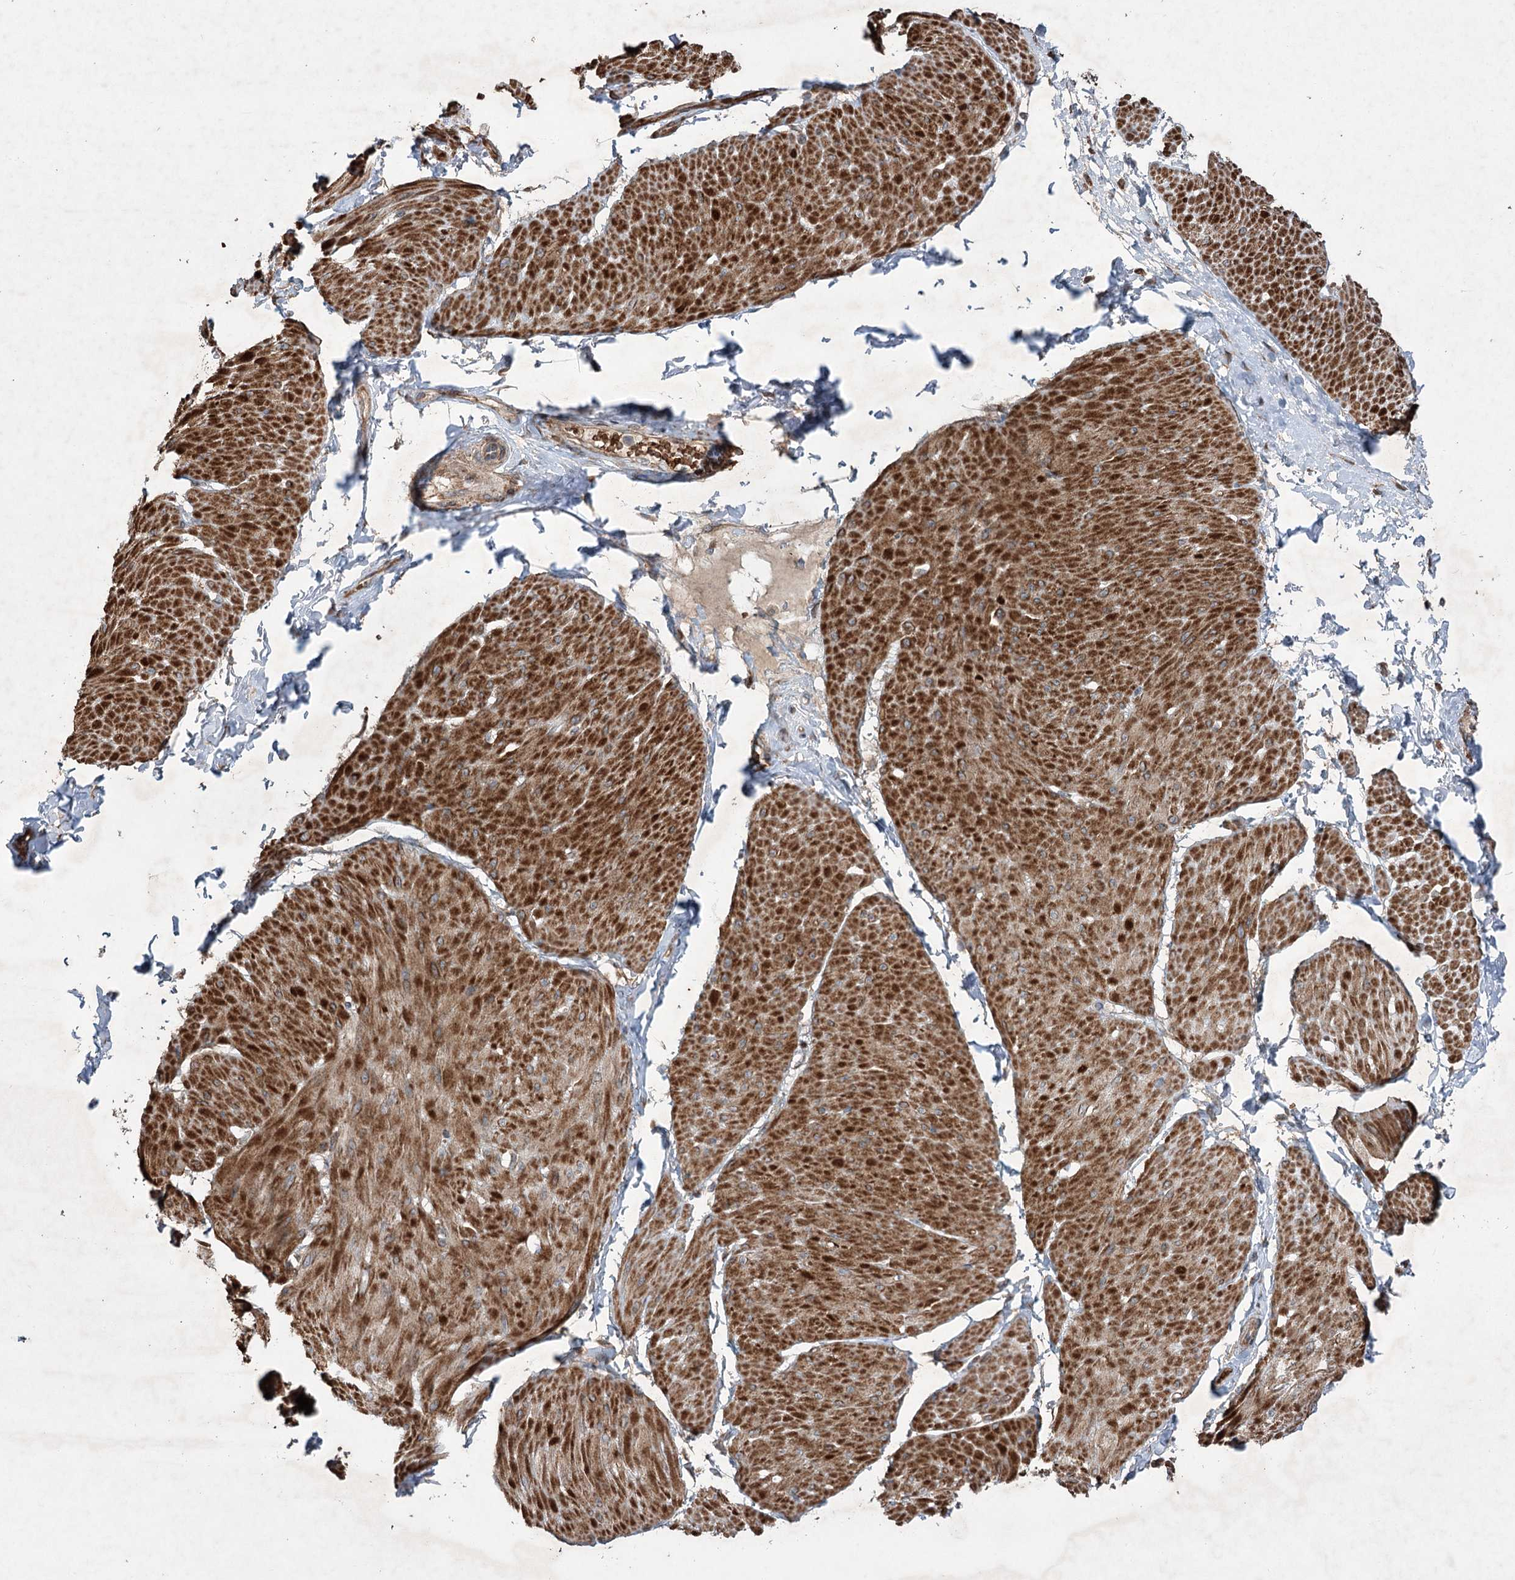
{"staining": {"intensity": "moderate", "quantity": ">75%", "location": "cytoplasmic/membranous"}, "tissue": "smooth muscle", "cell_type": "Smooth muscle cells", "image_type": "normal", "snomed": [{"axis": "morphology", "description": "Urothelial carcinoma, High grade"}, {"axis": "topography", "description": "Urinary bladder"}], "caption": "This image demonstrates immunohistochemistry staining of normal smooth muscle, with medium moderate cytoplasmic/membranous staining in approximately >75% of smooth muscle cells.", "gene": "SERINC5", "patient": {"sex": "male", "age": 46}}